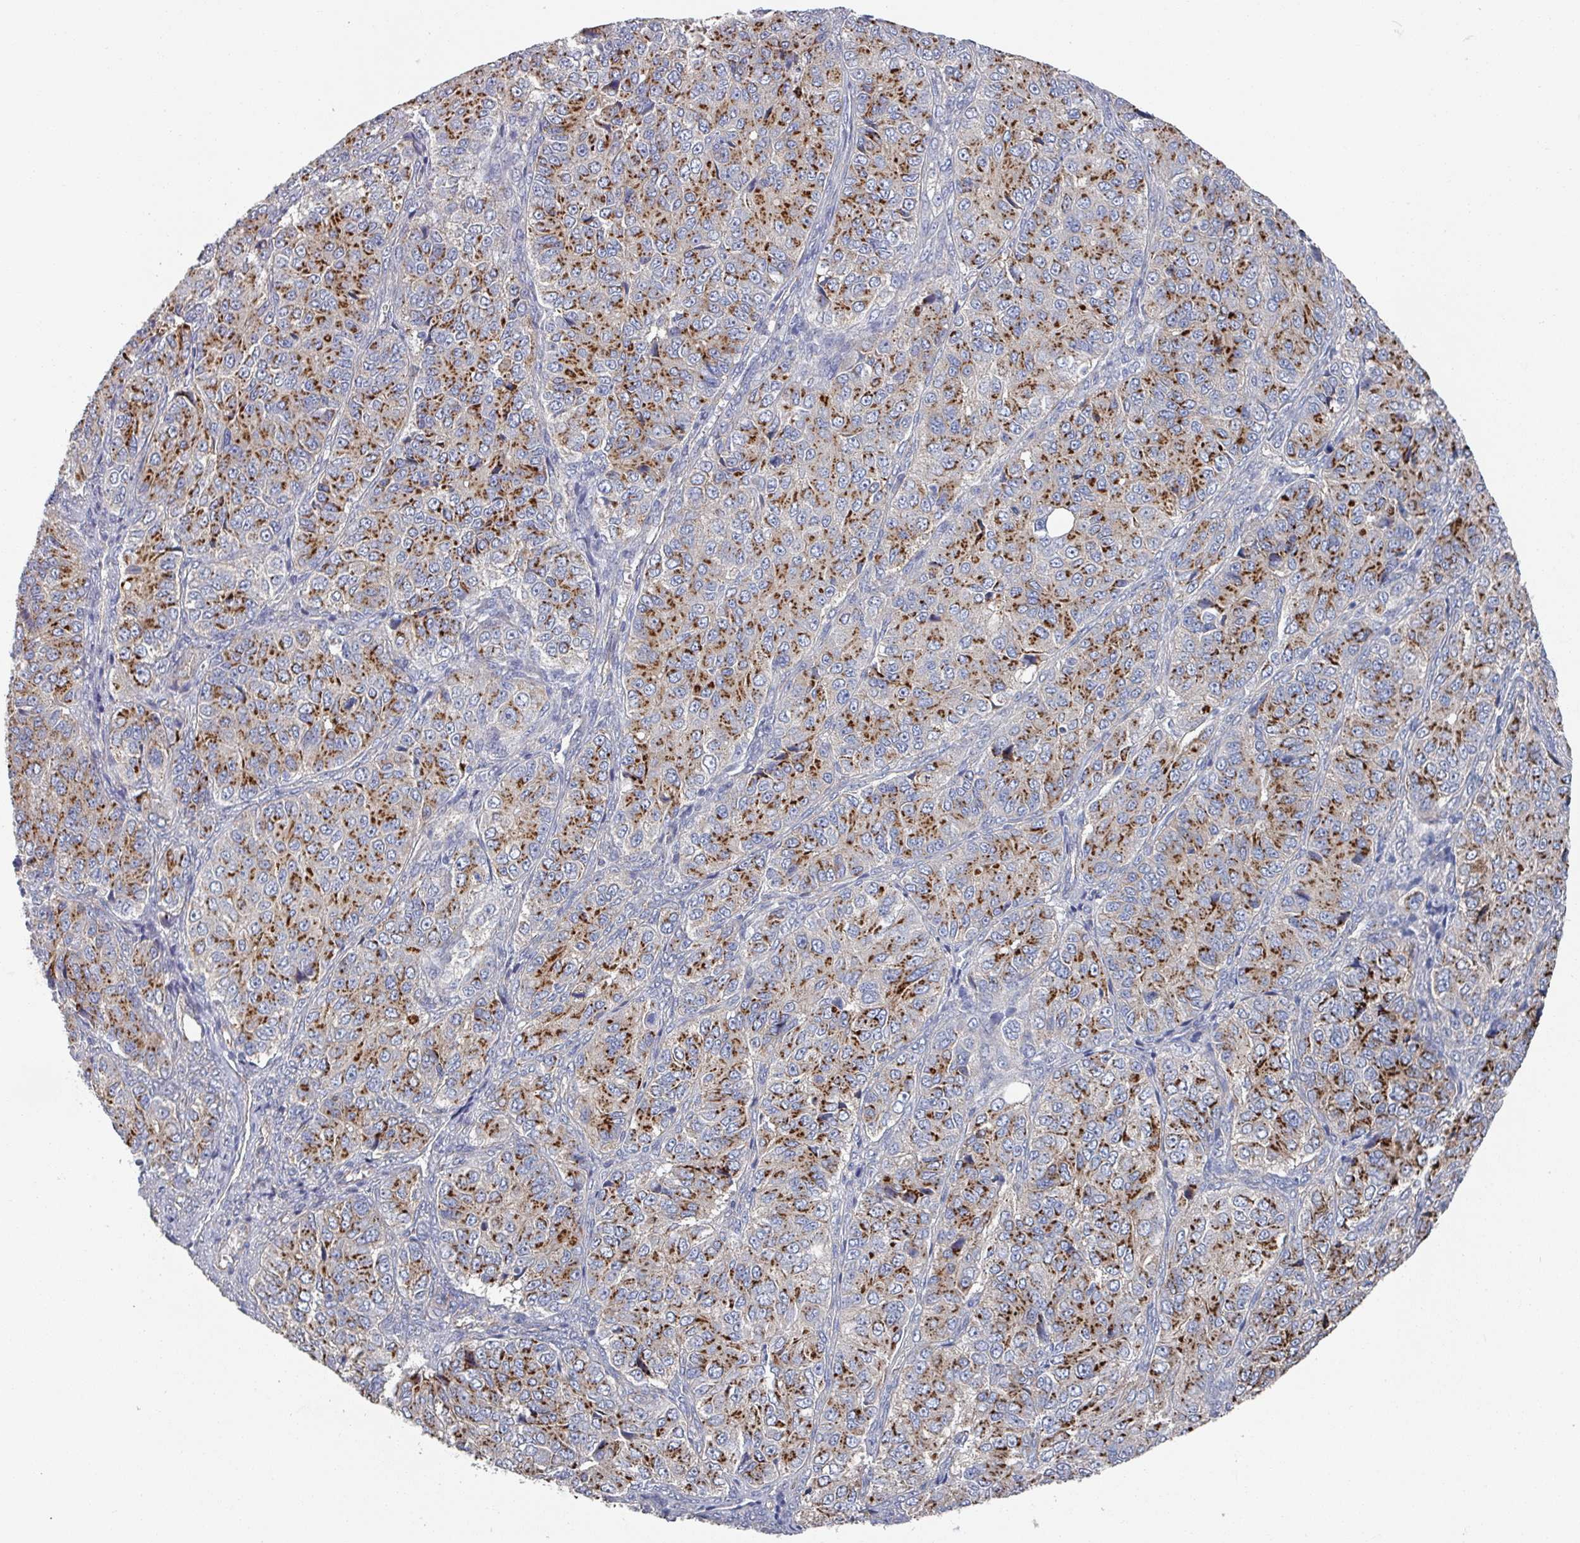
{"staining": {"intensity": "strong", "quantity": ">75%", "location": "cytoplasmic/membranous"}, "tissue": "ovarian cancer", "cell_type": "Tumor cells", "image_type": "cancer", "snomed": [{"axis": "morphology", "description": "Carcinoma, endometroid"}, {"axis": "topography", "description": "Ovary"}], "caption": "High-magnification brightfield microscopy of endometroid carcinoma (ovarian) stained with DAB (brown) and counterstained with hematoxylin (blue). tumor cells exhibit strong cytoplasmic/membranous positivity is identified in about>75% of cells.", "gene": "EFL1", "patient": {"sex": "female", "age": 51}}